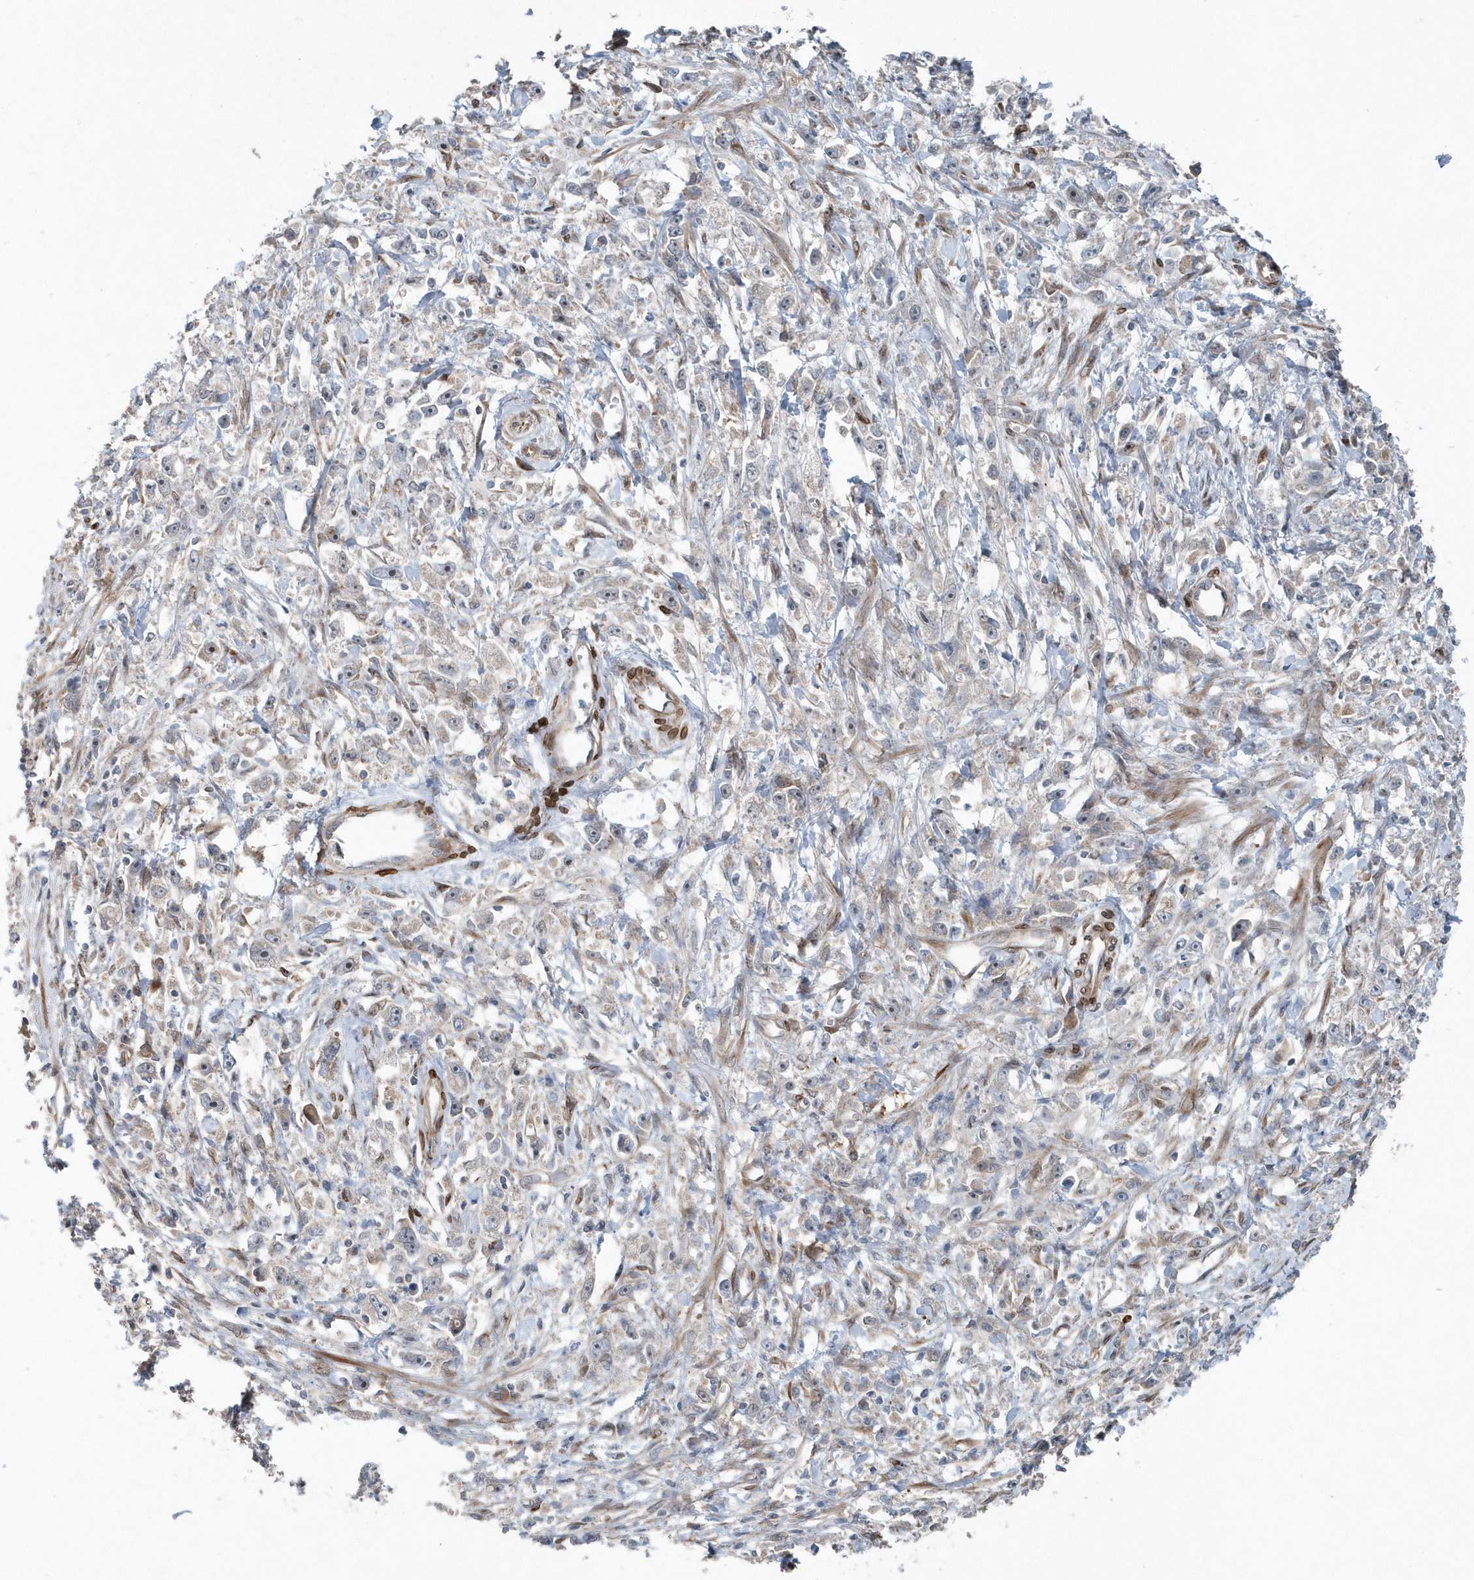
{"staining": {"intensity": "negative", "quantity": "none", "location": "none"}, "tissue": "stomach cancer", "cell_type": "Tumor cells", "image_type": "cancer", "snomed": [{"axis": "morphology", "description": "Adenocarcinoma, NOS"}, {"axis": "topography", "description": "Stomach"}], "caption": "DAB immunohistochemical staining of human stomach cancer displays no significant staining in tumor cells.", "gene": "MCC", "patient": {"sex": "female", "age": 59}}